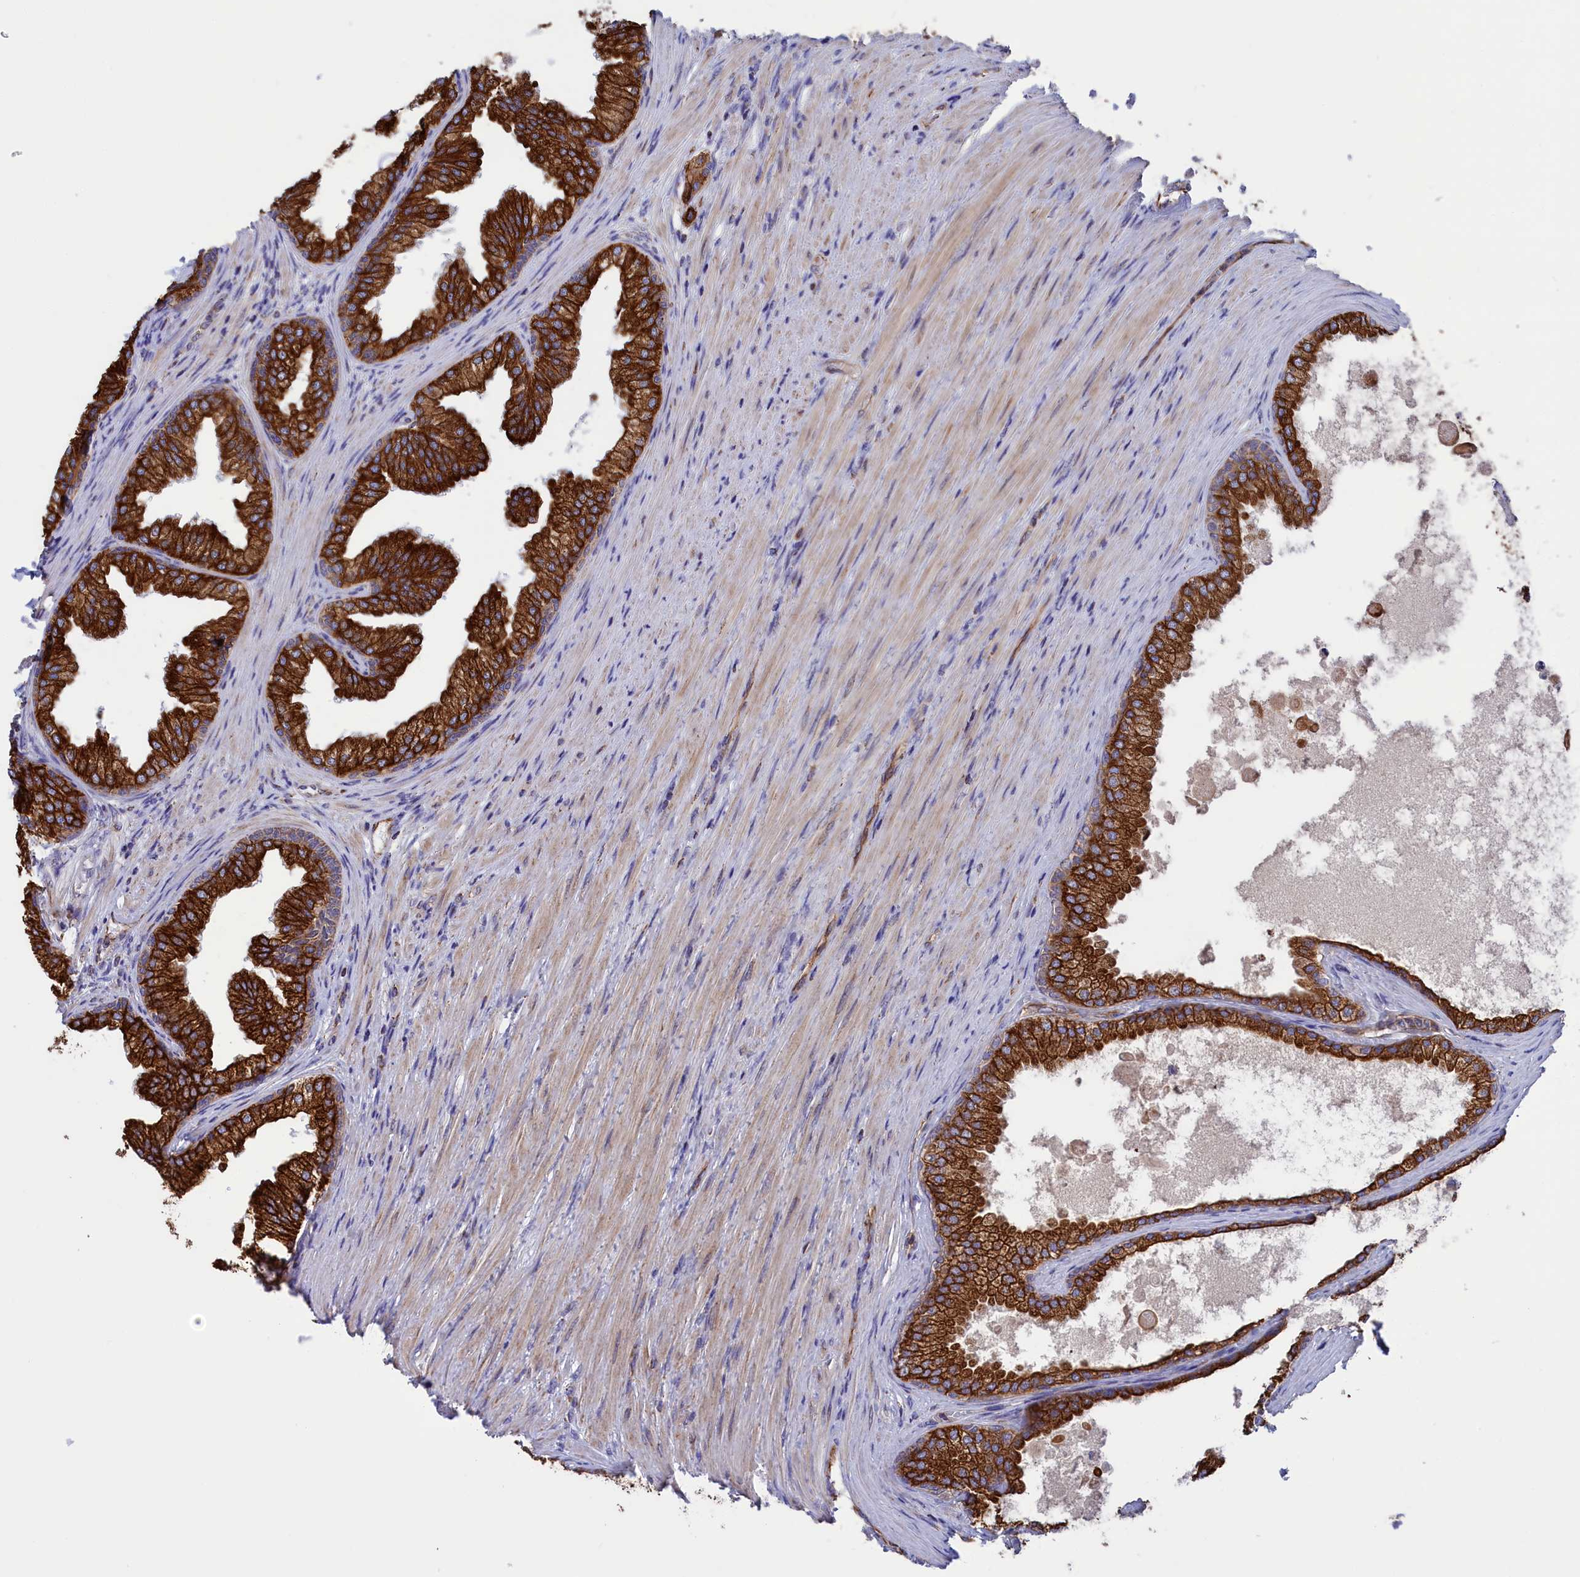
{"staining": {"intensity": "strong", "quantity": ">75%", "location": "cytoplasmic/membranous"}, "tissue": "prostate", "cell_type": "Glandular cells", "image_type": "normal", "snomed": [{"axis": "morphology", "description": "Normal tissue, NOS"}, {"axis": "topography", "description": "Prostate"}], "caption": "The immunohistochemical stain labels strong cytoplasmic/membranous staining in glandular cells of benign prostate.", "gene": "GATB", "patient": {"sex": "male", "age": 76}}